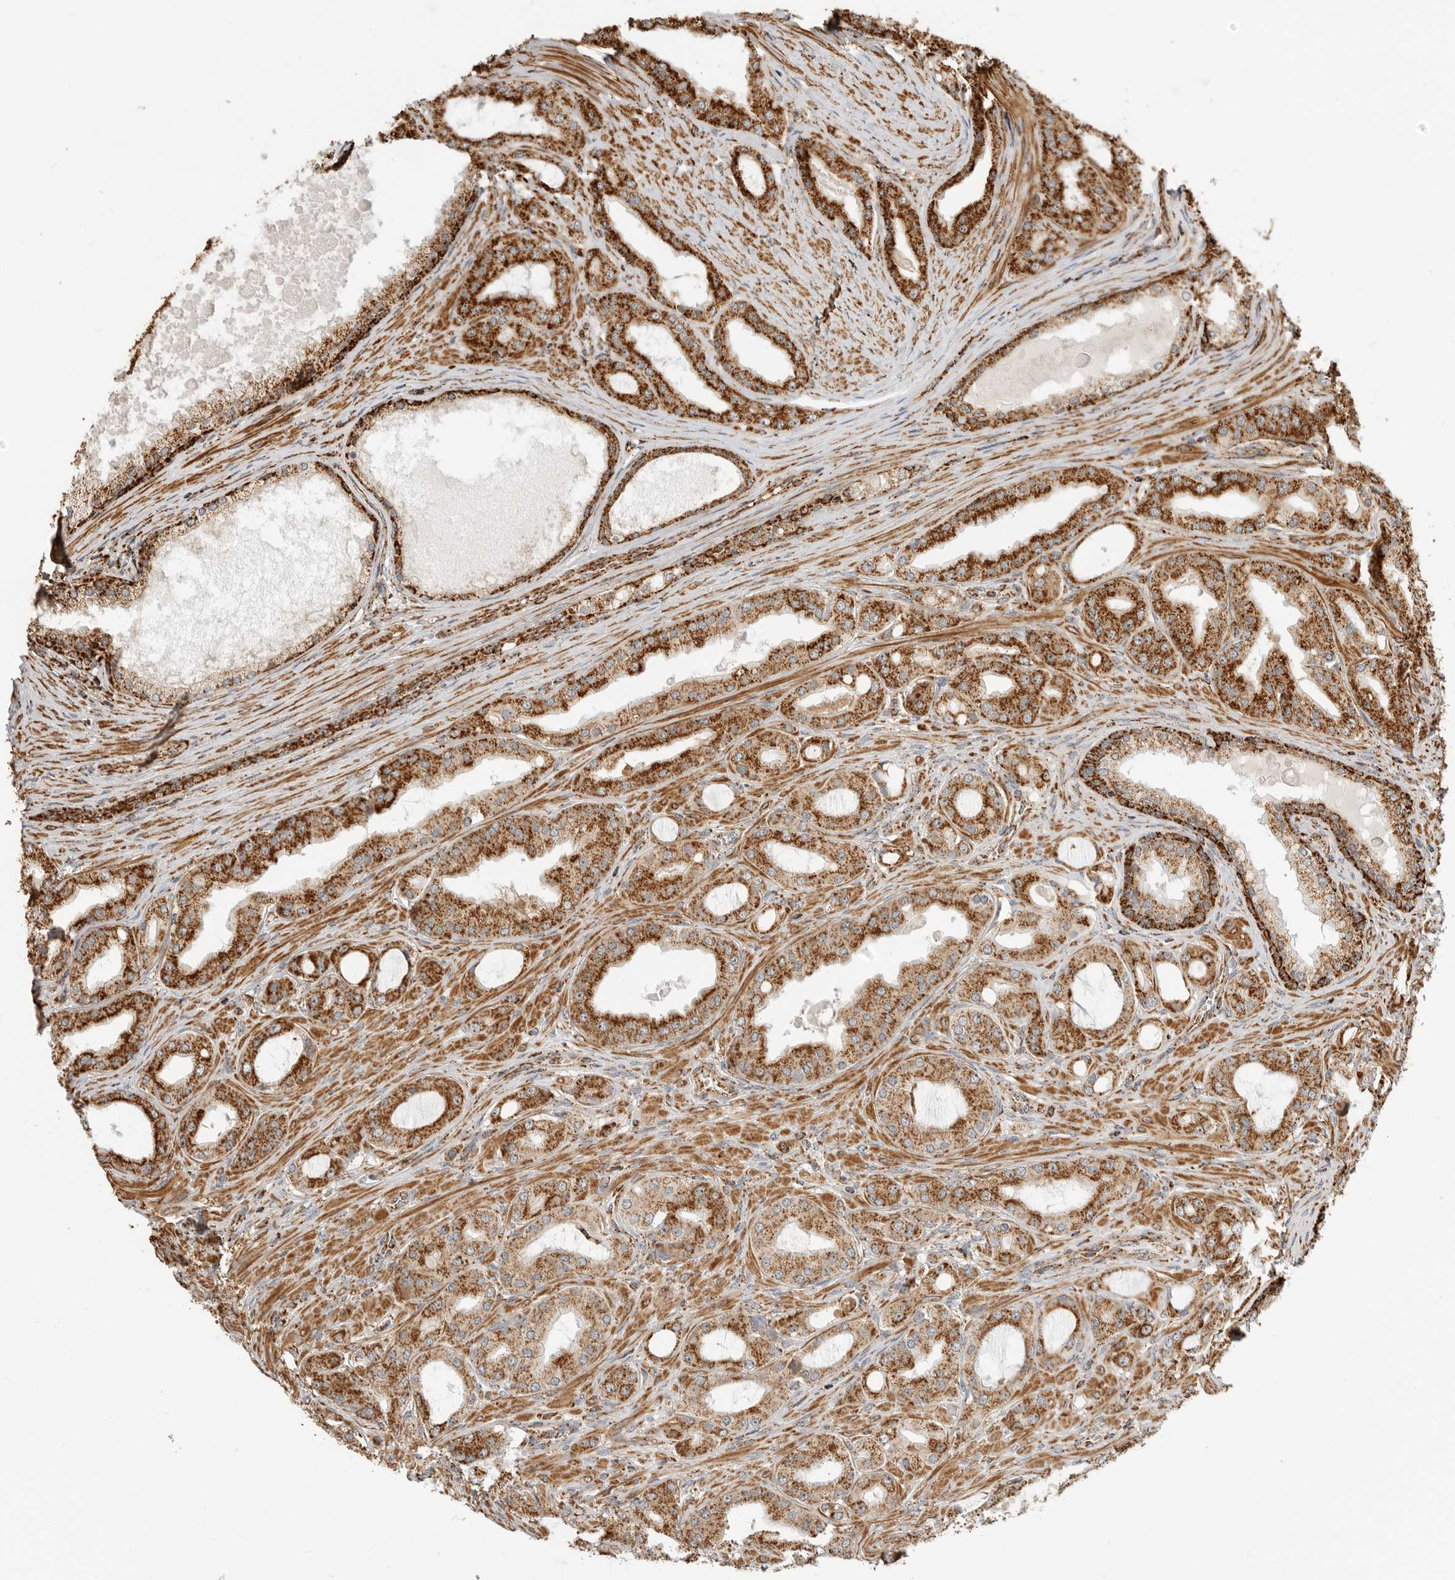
{"staining": {"intensity": "strong", "quantity": ">75%", "location": "cytoplasmic/membranous"}, "tissue": "prostate cancer", "cell_type": "Tumor cells", "image_type": "cancer", "snomed": [{"axis": "morphology", "description": "Adenocarcinoma, High grade"}, {"axis": "topography", "description": "Prostate"}], "caption": "Strong cytoplasmic/membranous protein staining is seen in approximately >75% of tumor cells in prostate cancer.", "gene": "BMP2K", "patient": {"sex": "male", "age": 60}}